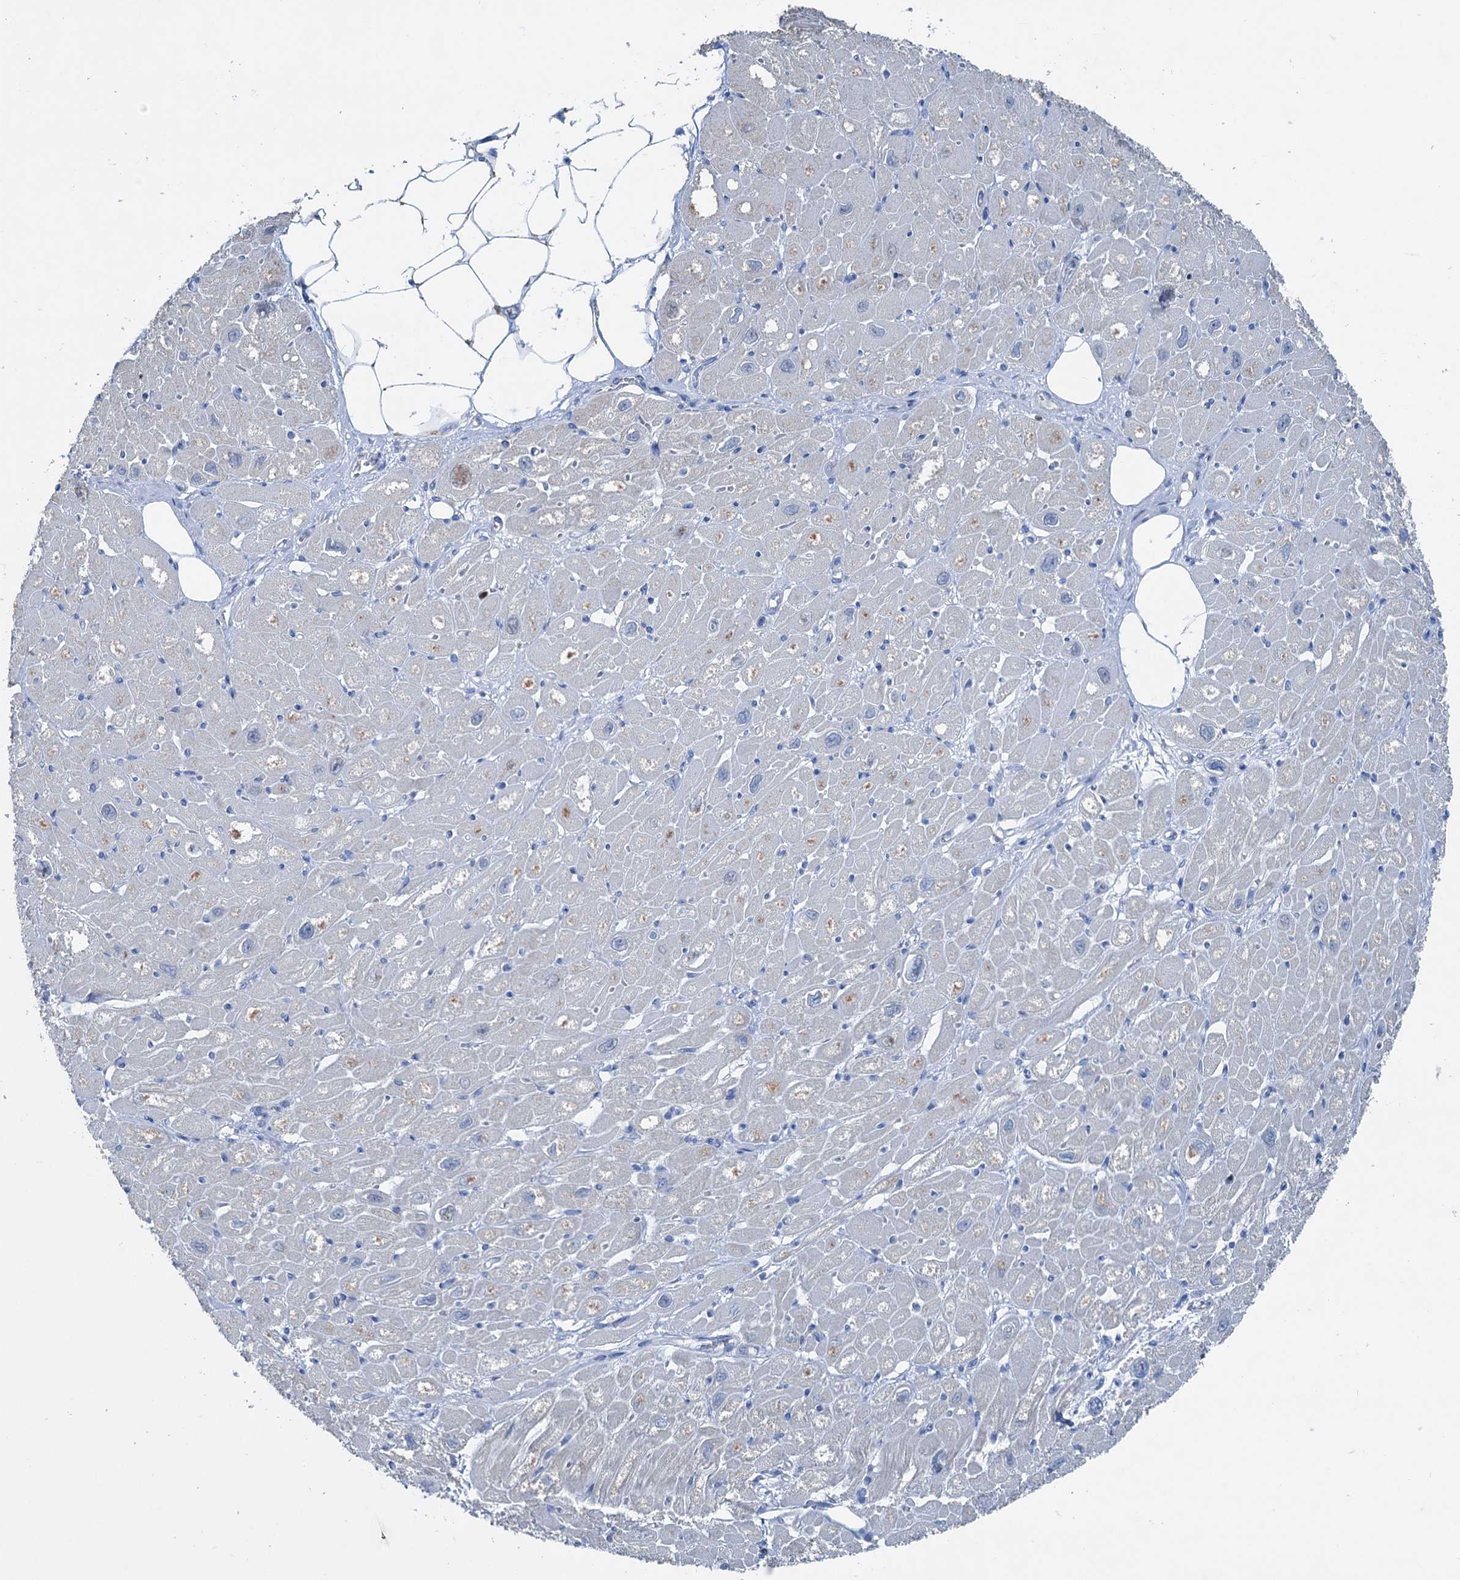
{"staining": {"intensity": "moderate", "quantity": "<25%", "location": "cytoplasmic/membranous"}, "tissue": "heart muscle", "cell_type": "Cardiomyocytes", "image_type": "normal", "snomed": [{"axis": "morphology", "description": "Normal tissue, NOS"}, {"axis": "topography", "description": "Heart"}], "caption": "Immunohistochemical staining of normal human heart muscle exhibits <25% levels of moderate cytoplasmic/membranous protein staining in approximately <25% of cardiomyocytes. (DAB (3,3'-diaminobenzidine) = brown stain, brightfield microscopy at high magnification).", "gene": "ELP4", "patient": {"sex": "male", "age": 50}}